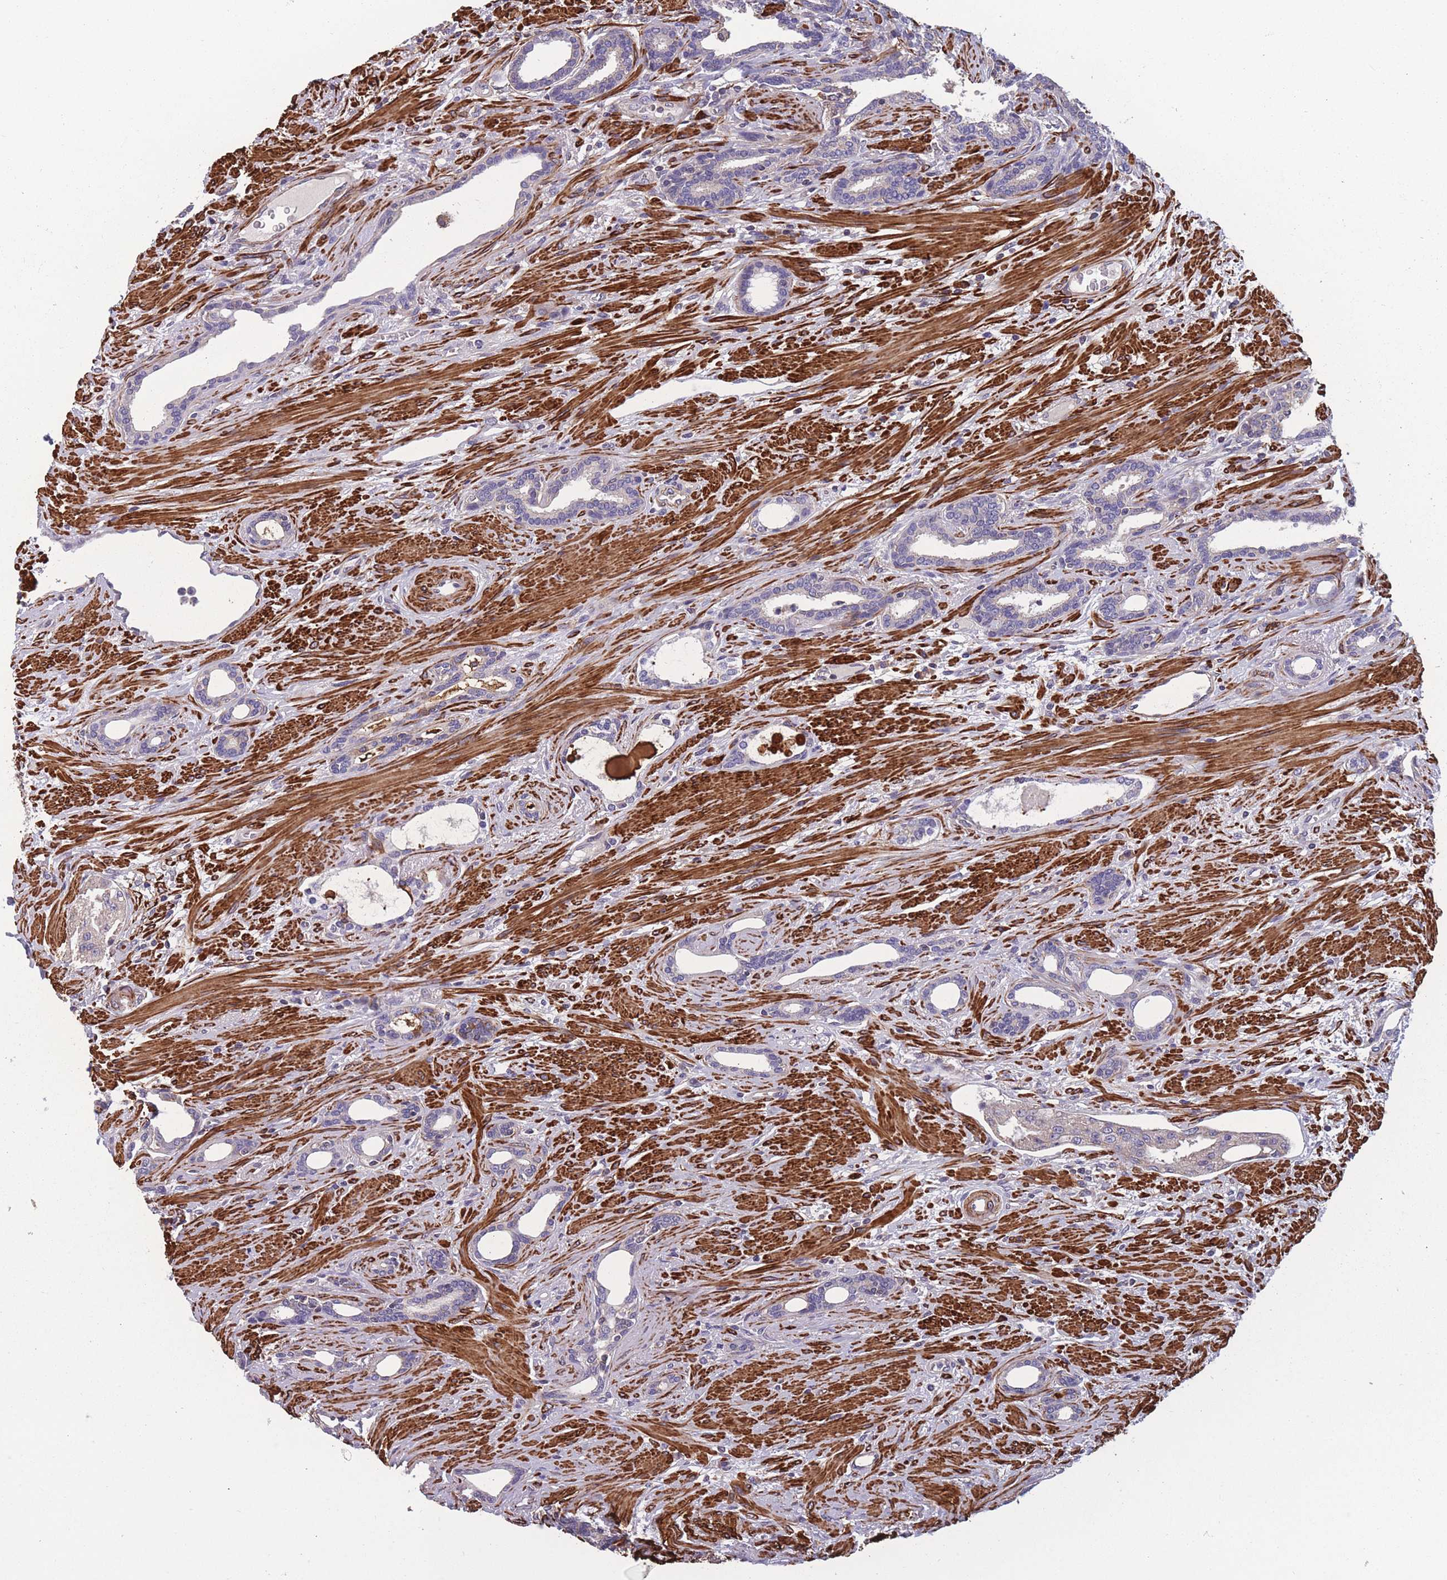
{"staining": {"intensity": "weak", "quantity": "<25%", "location": "cytoplasmic/membranous"}, "tissue": "prostate cancer", "cell_type": "Tumor cells", "image_type": "cancer", "snomed": [{"axis": "morphology", "description": "Adenocarcinoma, High grade"}, {"axis": "topography", "description": "Prostate"}], "caption": "High magnification brightfield microscopy of prostate cancer stained with DAB (3,3'-diaminobenzidine) (brown) and counterstained with hematoxylin (blue): tumor cells show no significant staining. (IHC, brightfield microscopy, high magnification).", "gene": "TOMM40L", "patient": {"sex": "male", "age": 69}}